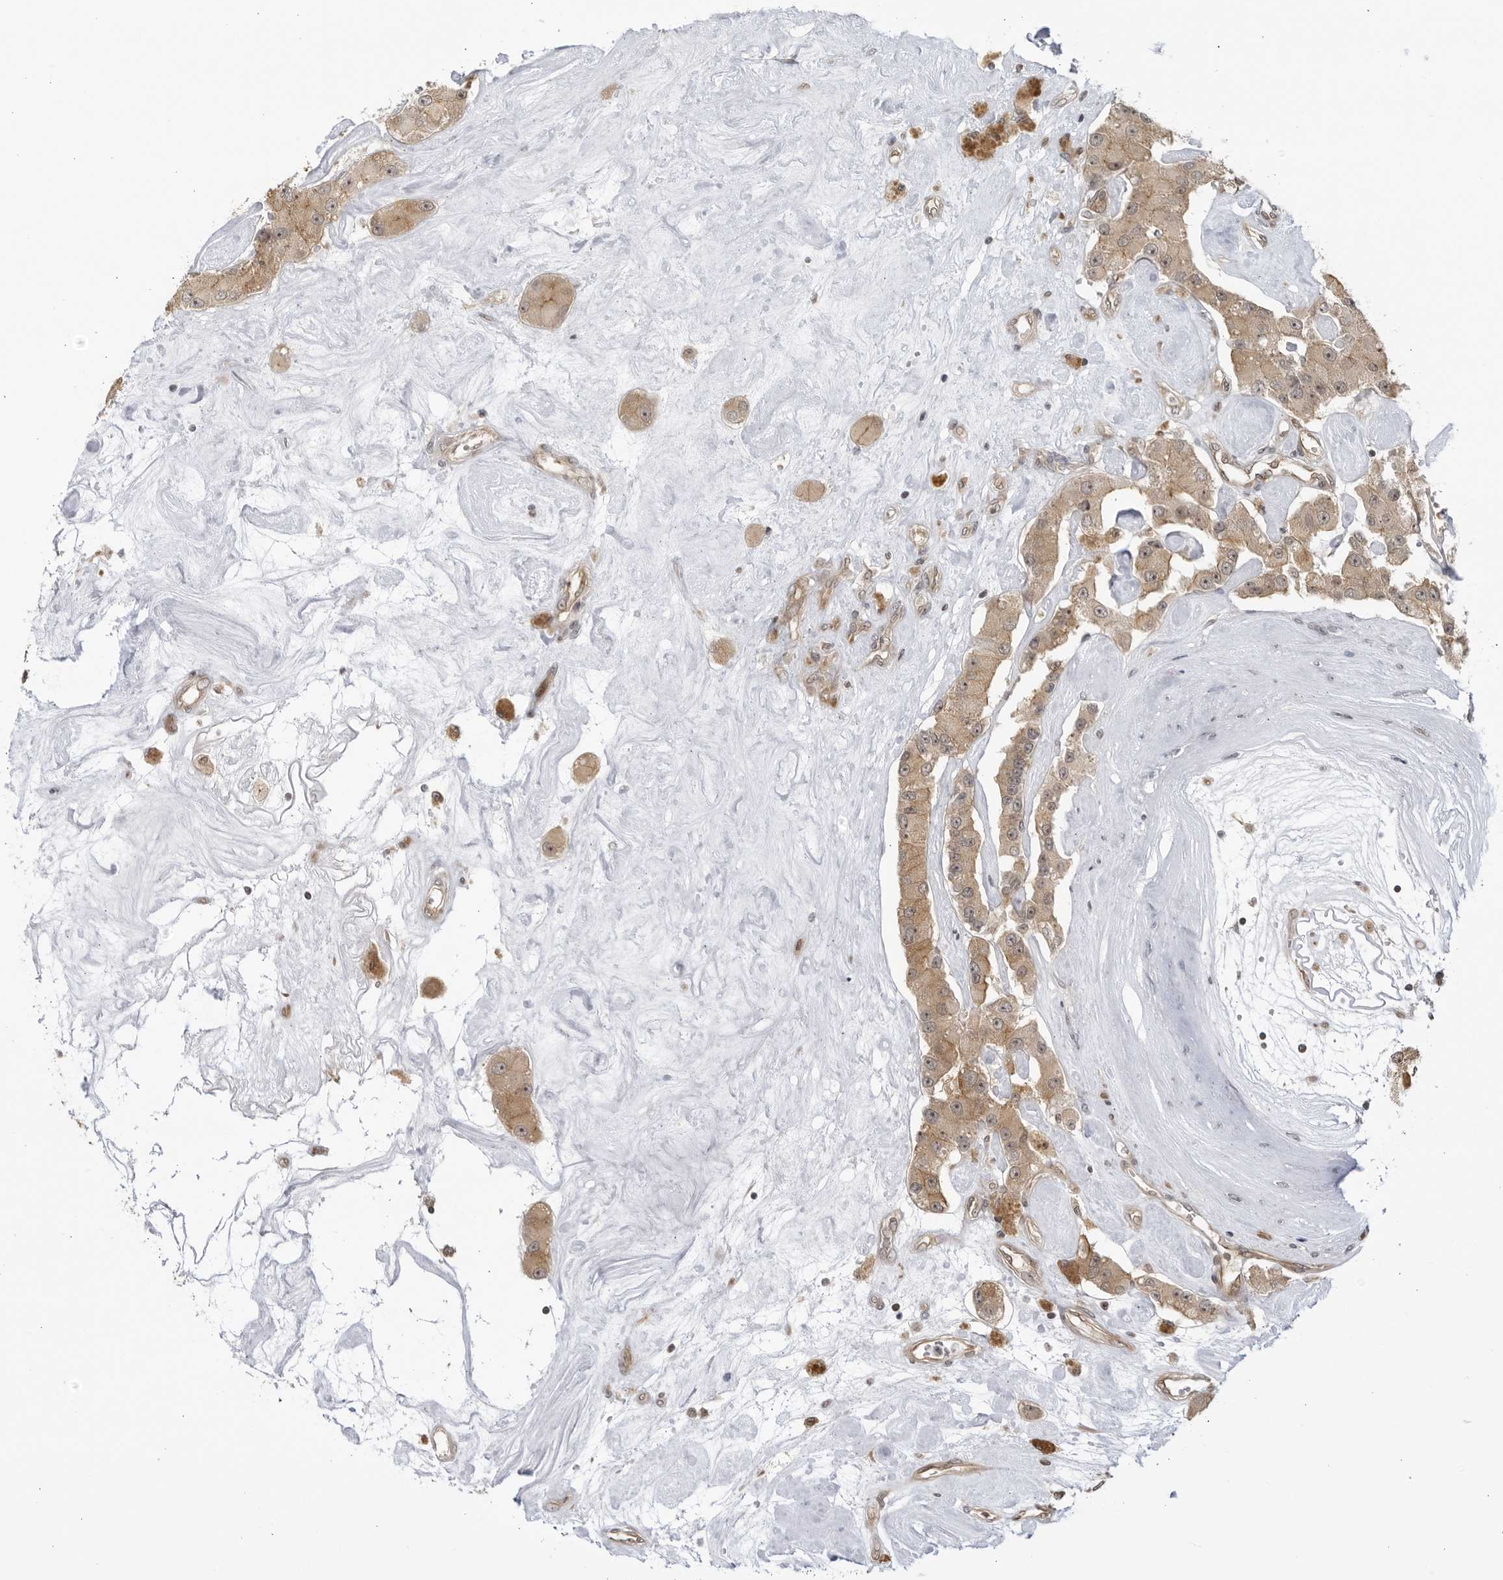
{"staining": {"intensity": "moderate", "quantity": ">75%", "location": "cytoplasmic/membranous,nuclear"}, "tissue": "carcinoid", "cell_type": "Tumor cells", "image_type": "cancer", "snomed": [{"axis": "morphology", "description": "Carcinoid, malignant, NOS"}, {"axis": "topography", "description": "Pancreas"}], "caption": "A micrograph of human carcinoid stained for a protein demonstrates moderate cytoplasmic/membranous and nuclear brown staining in tumor cells. (DAB (3,3'-diaminobenzidine) = brown stain, brightfield microscopy at high magnification).", "gene": "CNBD1", "patient": {"sex": "male", "age": 41}}